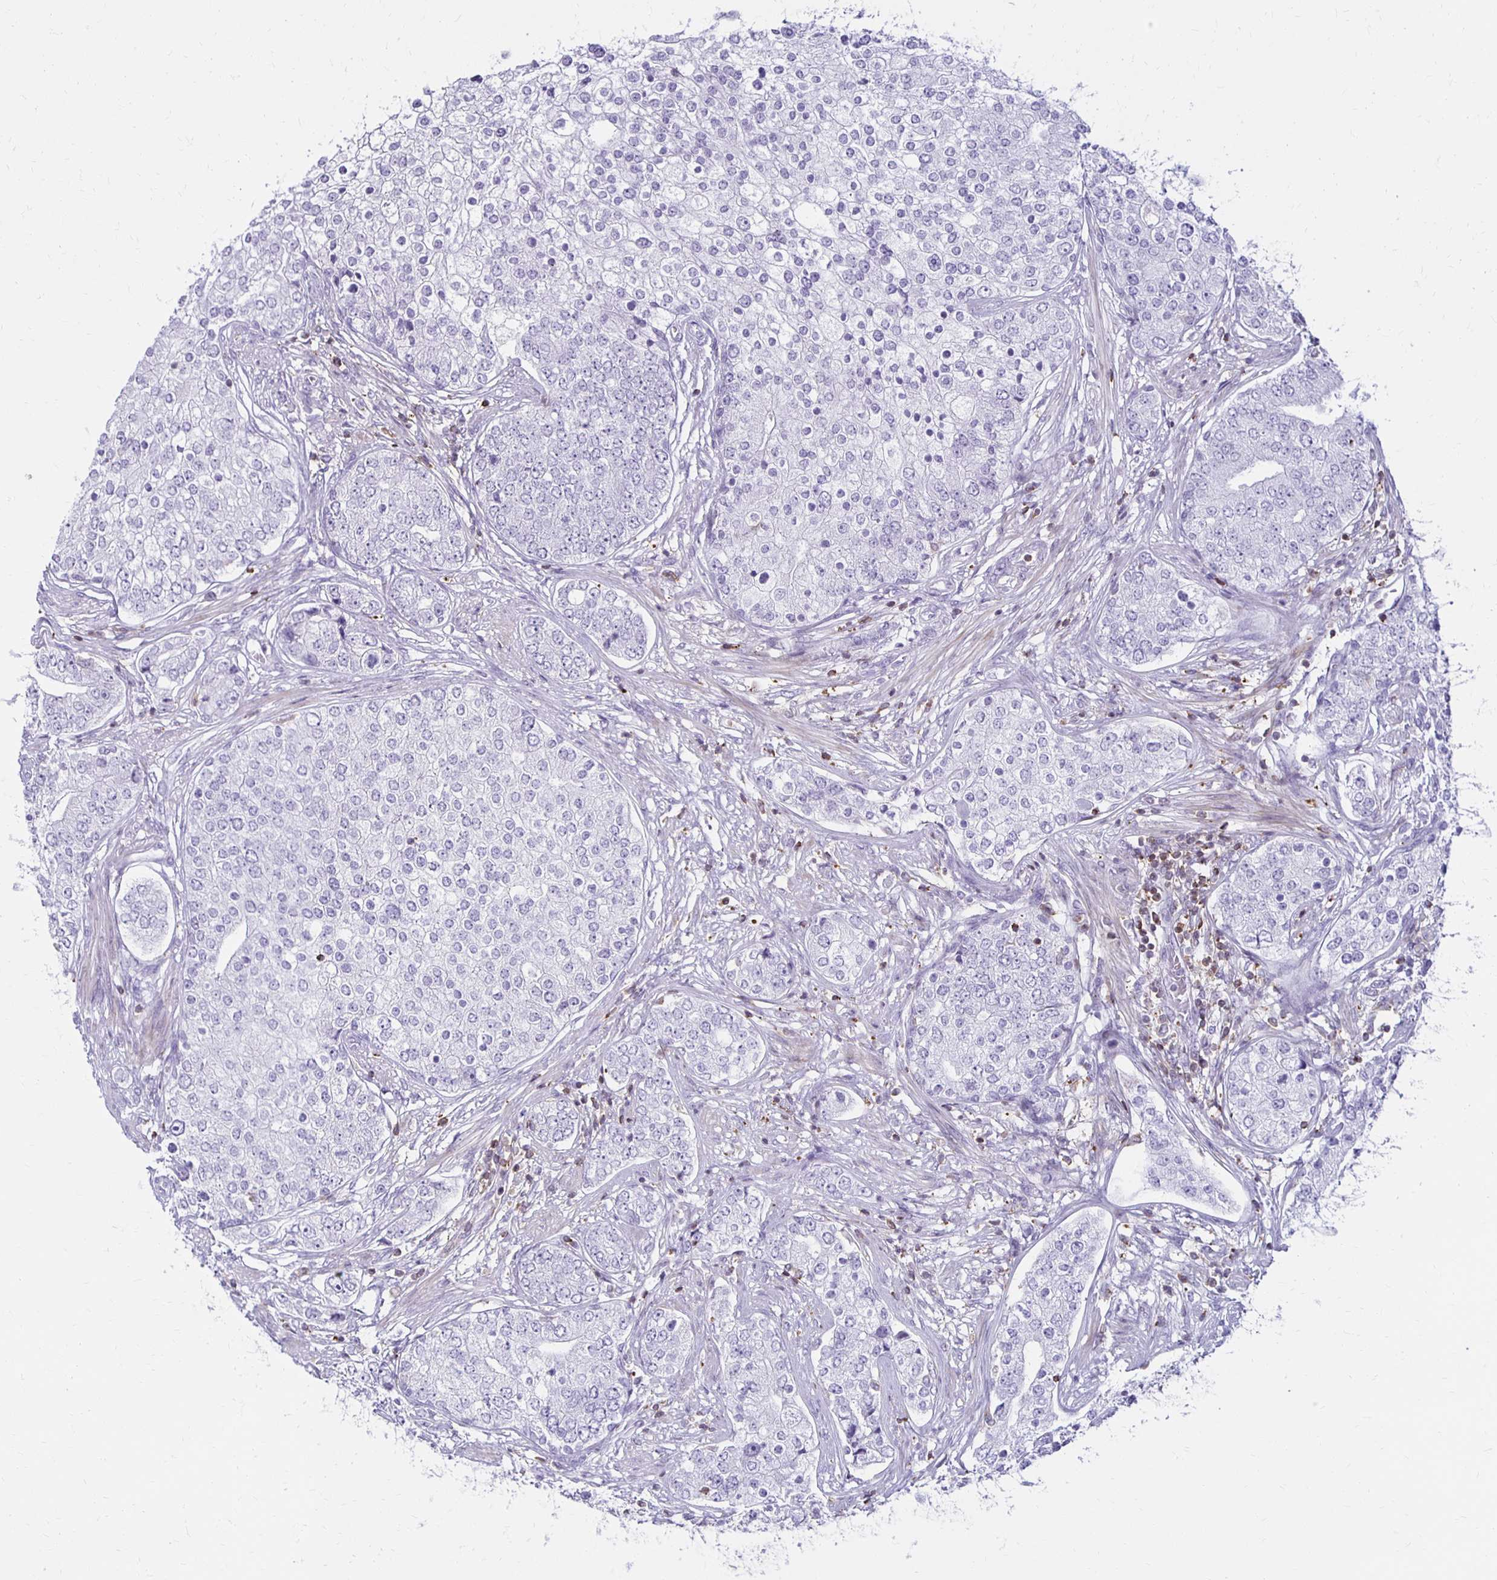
{"staining": {"intensity": "negative", "quantity": "none", "location": "none"}, "tissue": "prostate cancer", "cell_type": "Tumor cells", "image_type": "cancer", "snomed": [{"axis": "morphology", "description": "Adenocarcinoma, High grade"}, {"axis": "topography", "description": "Prostate"}], "caption": "Immunohistochemical staining of prostate cancer (adenocarcinoma (high-grade)) demonstrates no significant staining in tumor cells. (DAB immunohistochemistry visualized using brightfield microscopy, high magnification).", "gene": "CCL21", "patient": {"sex": "male", "age": 60}}